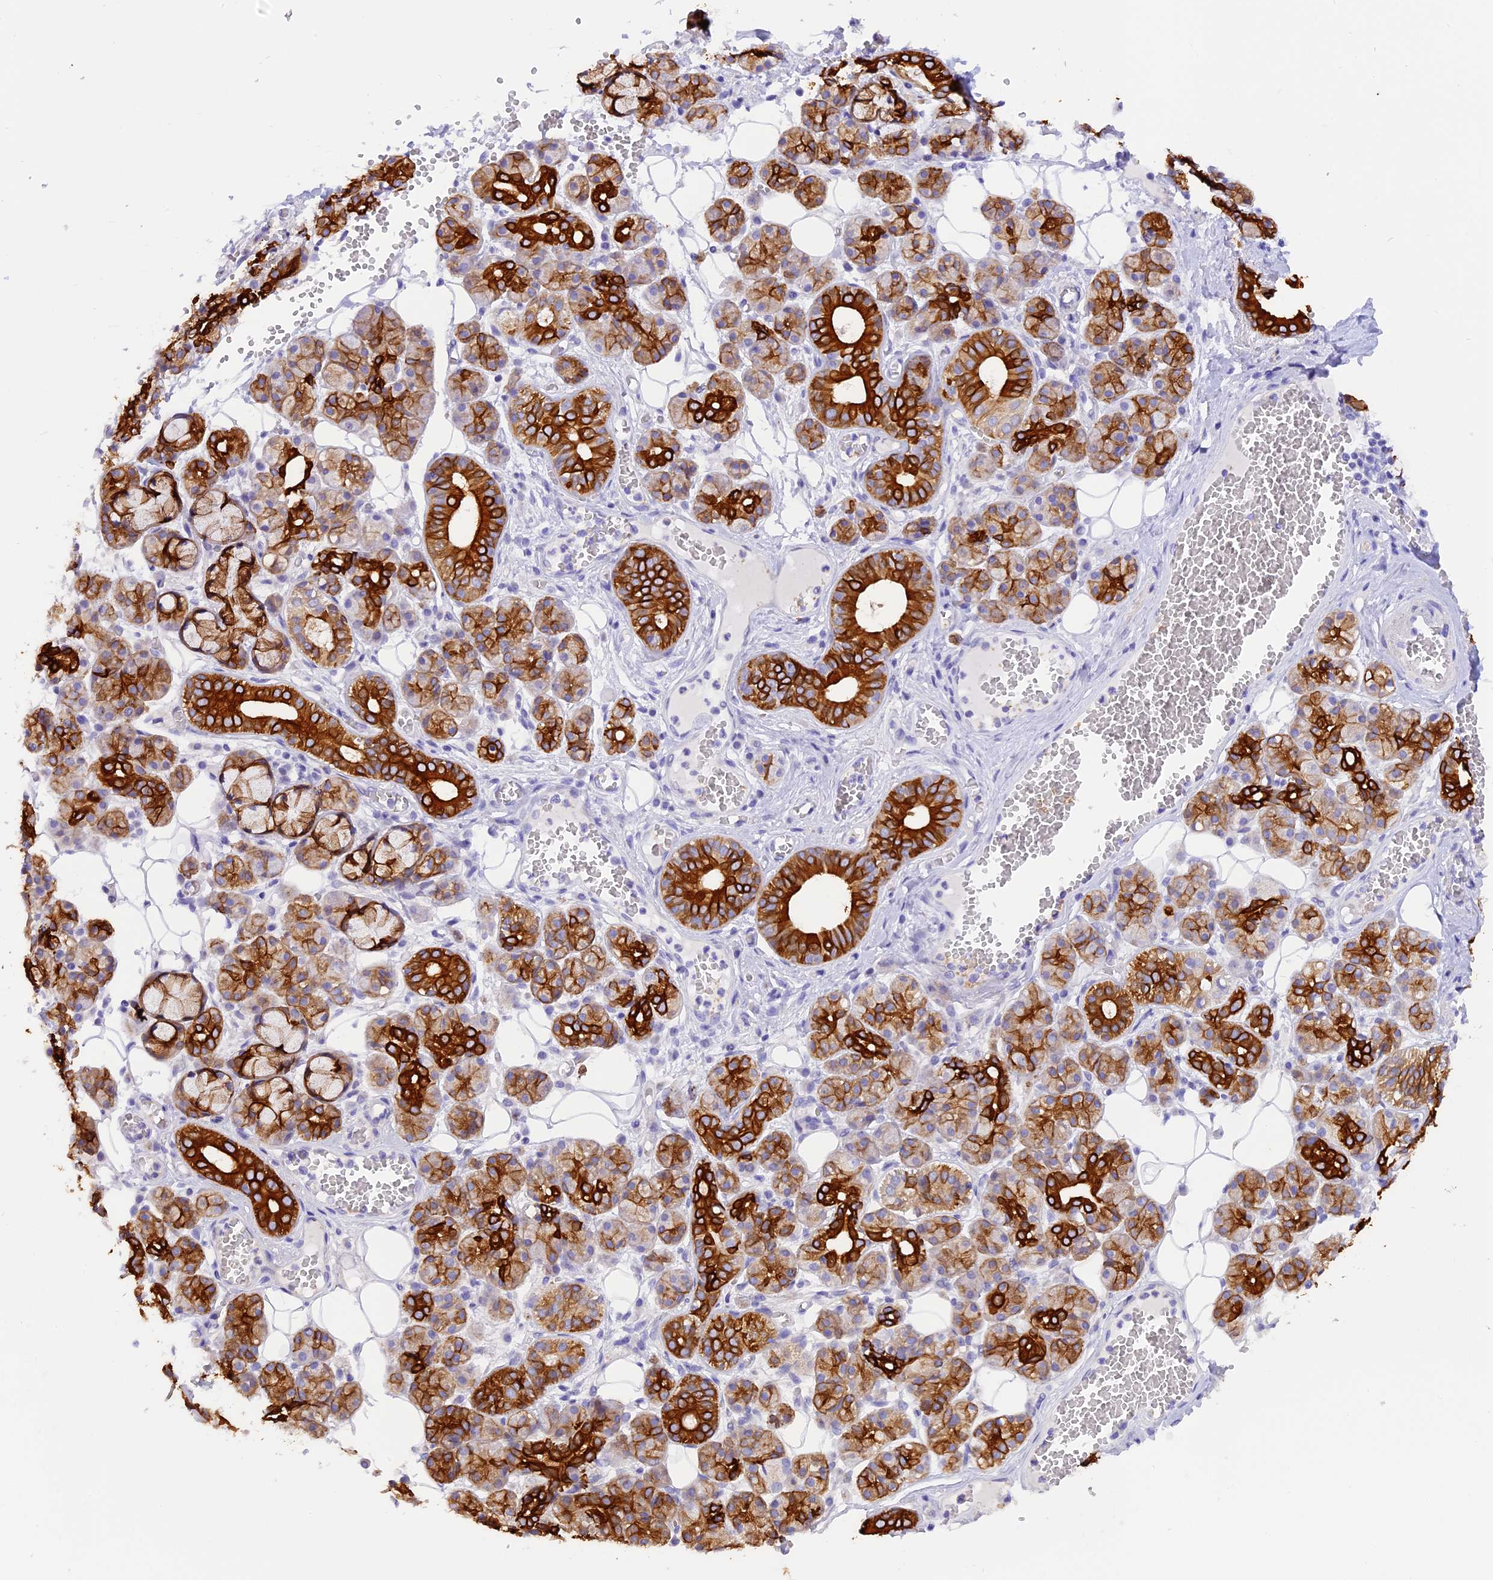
{"staining": {"intensity": "strong", "quantity": "25%-75%", "location": "cytoplasmic/membranous"}, "tissue": "salivary gland", "cell_type": "Glandular cells", "image_type": "normal", "snomed": [{"axis": "morphology", "description": "Normal tissue, NOS"}, {"axis": "topography", "description": "Salivary gland"}], "caption": "Immunohistochemical staining of unremarkable human salivary gland shows high levels of strong cytoplasmic/membranous staining in about 25%-75% of glandular cells.", "gene": "PKIA", "patient": {"sex": "male", "age": 63}}